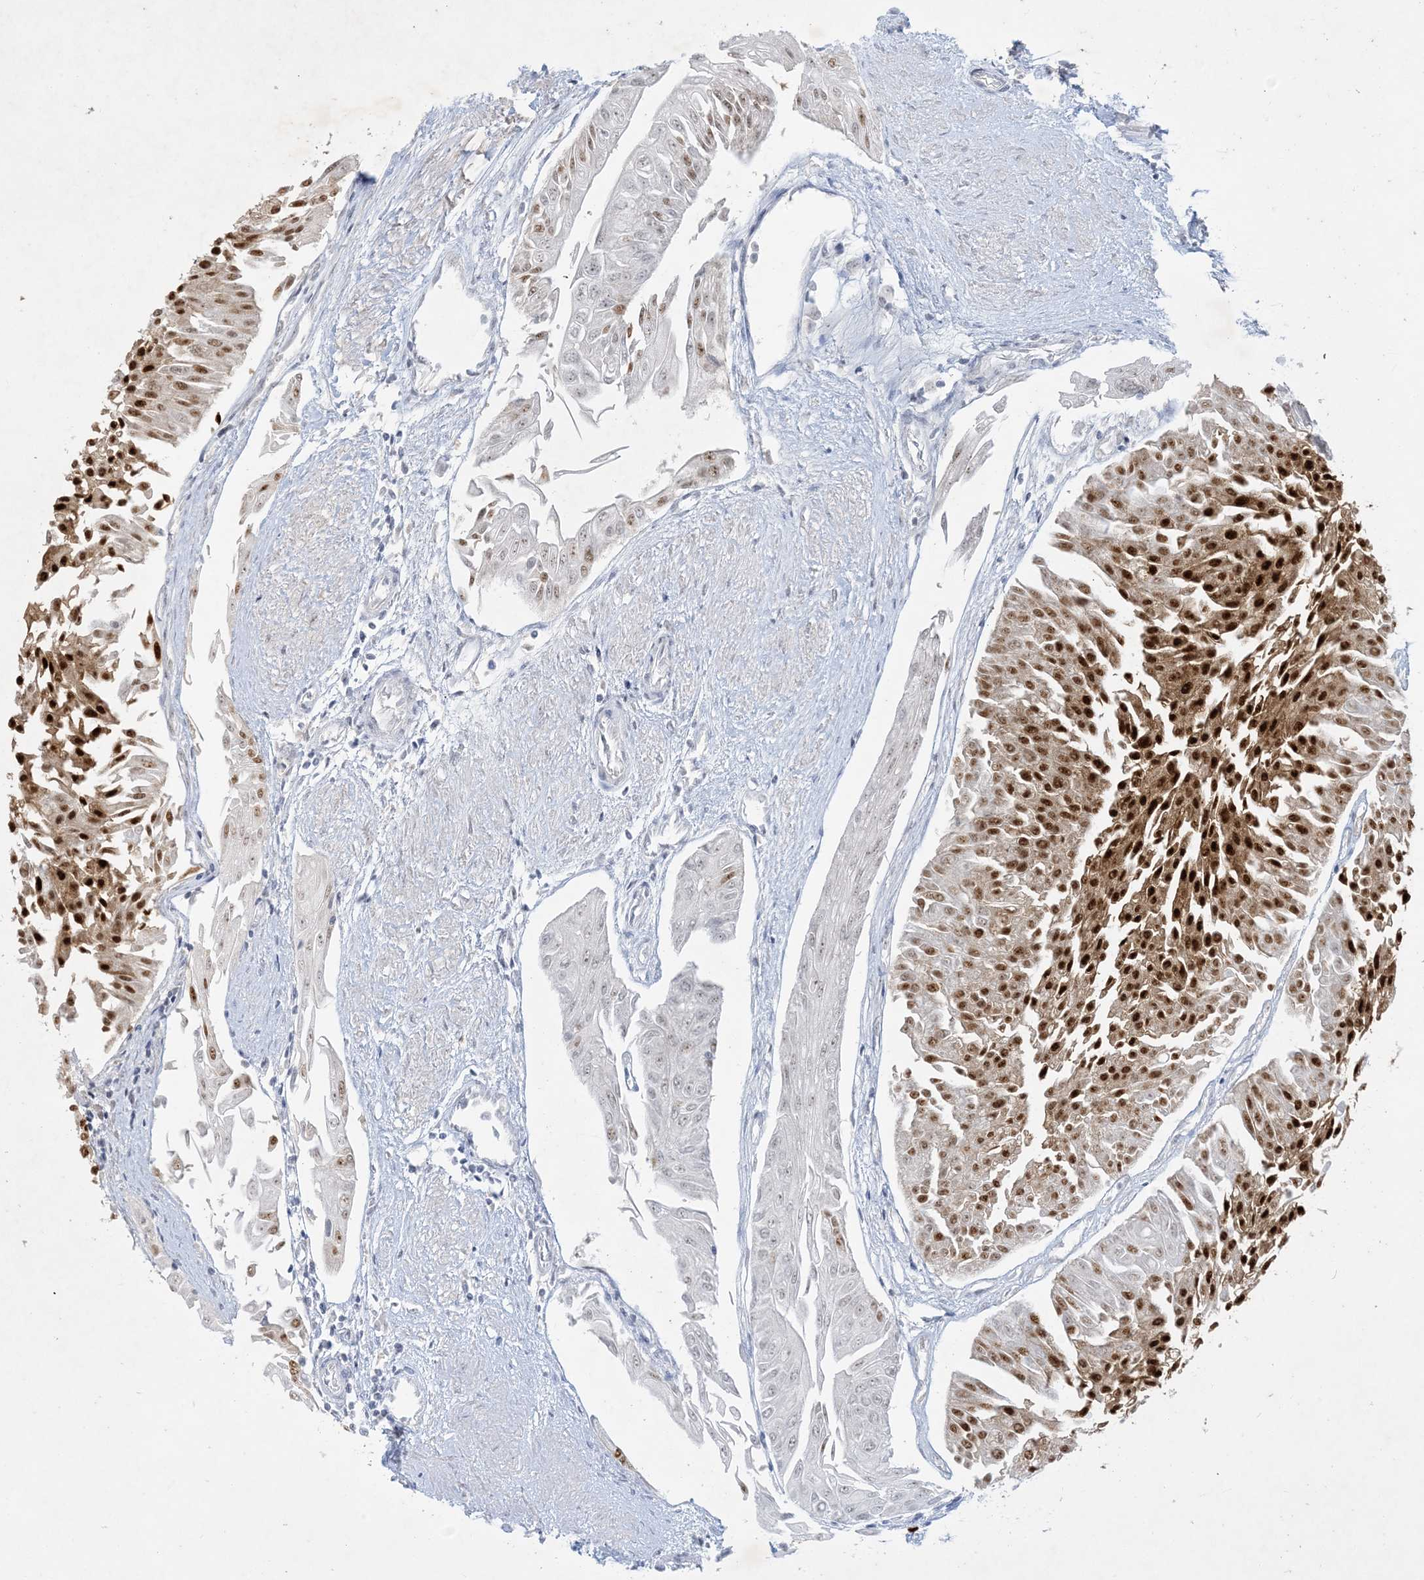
{"staining": {"intensity": "strong", "quantity": ">75%", "location": "nuclear"}, "tissue": "urothelial cancer", "cell_type": "Tumor cells", "image_type": "cancer", "snomed": [{"axis": "morphology", "description": "Urothelial carcinoma, Low grade"}, {"axis": "topography", "description": "Urinary bladder"}], "caption": "A high-resolution micrograph shows immunohistochemistry staining of urothelial cancer, which exhibits strong nuclear staining in approximately >75% of tumor cells.", "gene": "ZNF674", "patient": {"sex": "male", "age": 67}}